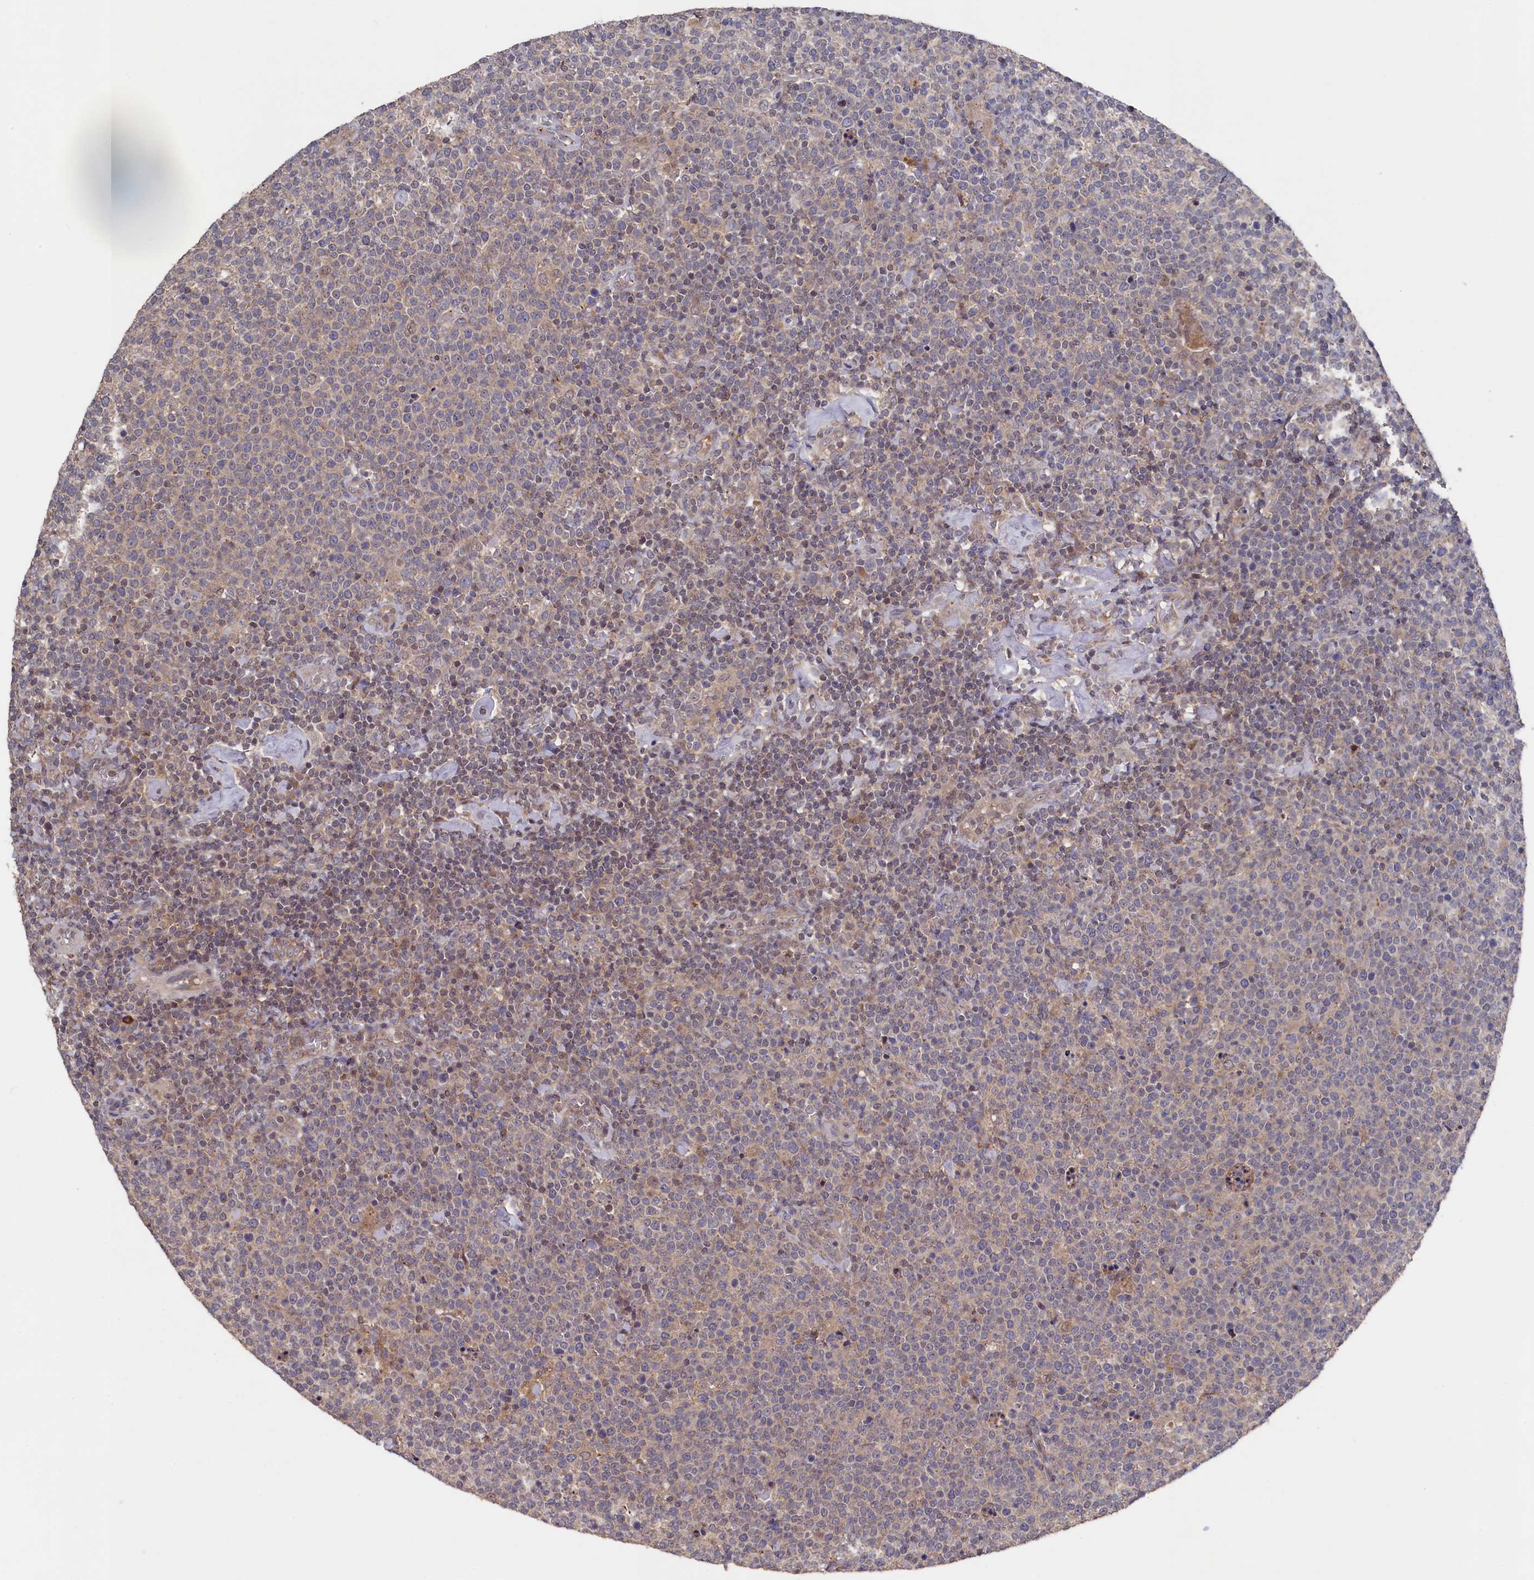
{"staining": {"intensity": "weak", "quantity": "<25%", "location": "cytoplasmic/membranous"}, "tissue": "lymphoma", "cell_type": "Tumor cells", "image_type": "cancer", "snomed": [{"axis": "morphology", "description": "Malignant lymphoma, non-Hodgkin's type, High grade"}, {"axis": "topography", "description": "Lymph node"}], "caption": "High power microscopy micrograph of an immunohistochemistry image of high-grade malignant lymphoma, non-Hodgkin's type, revealing no significant expression in tumor cells.", "gene": "TMC5", "patient": {"sex": "male", "age": 61}}